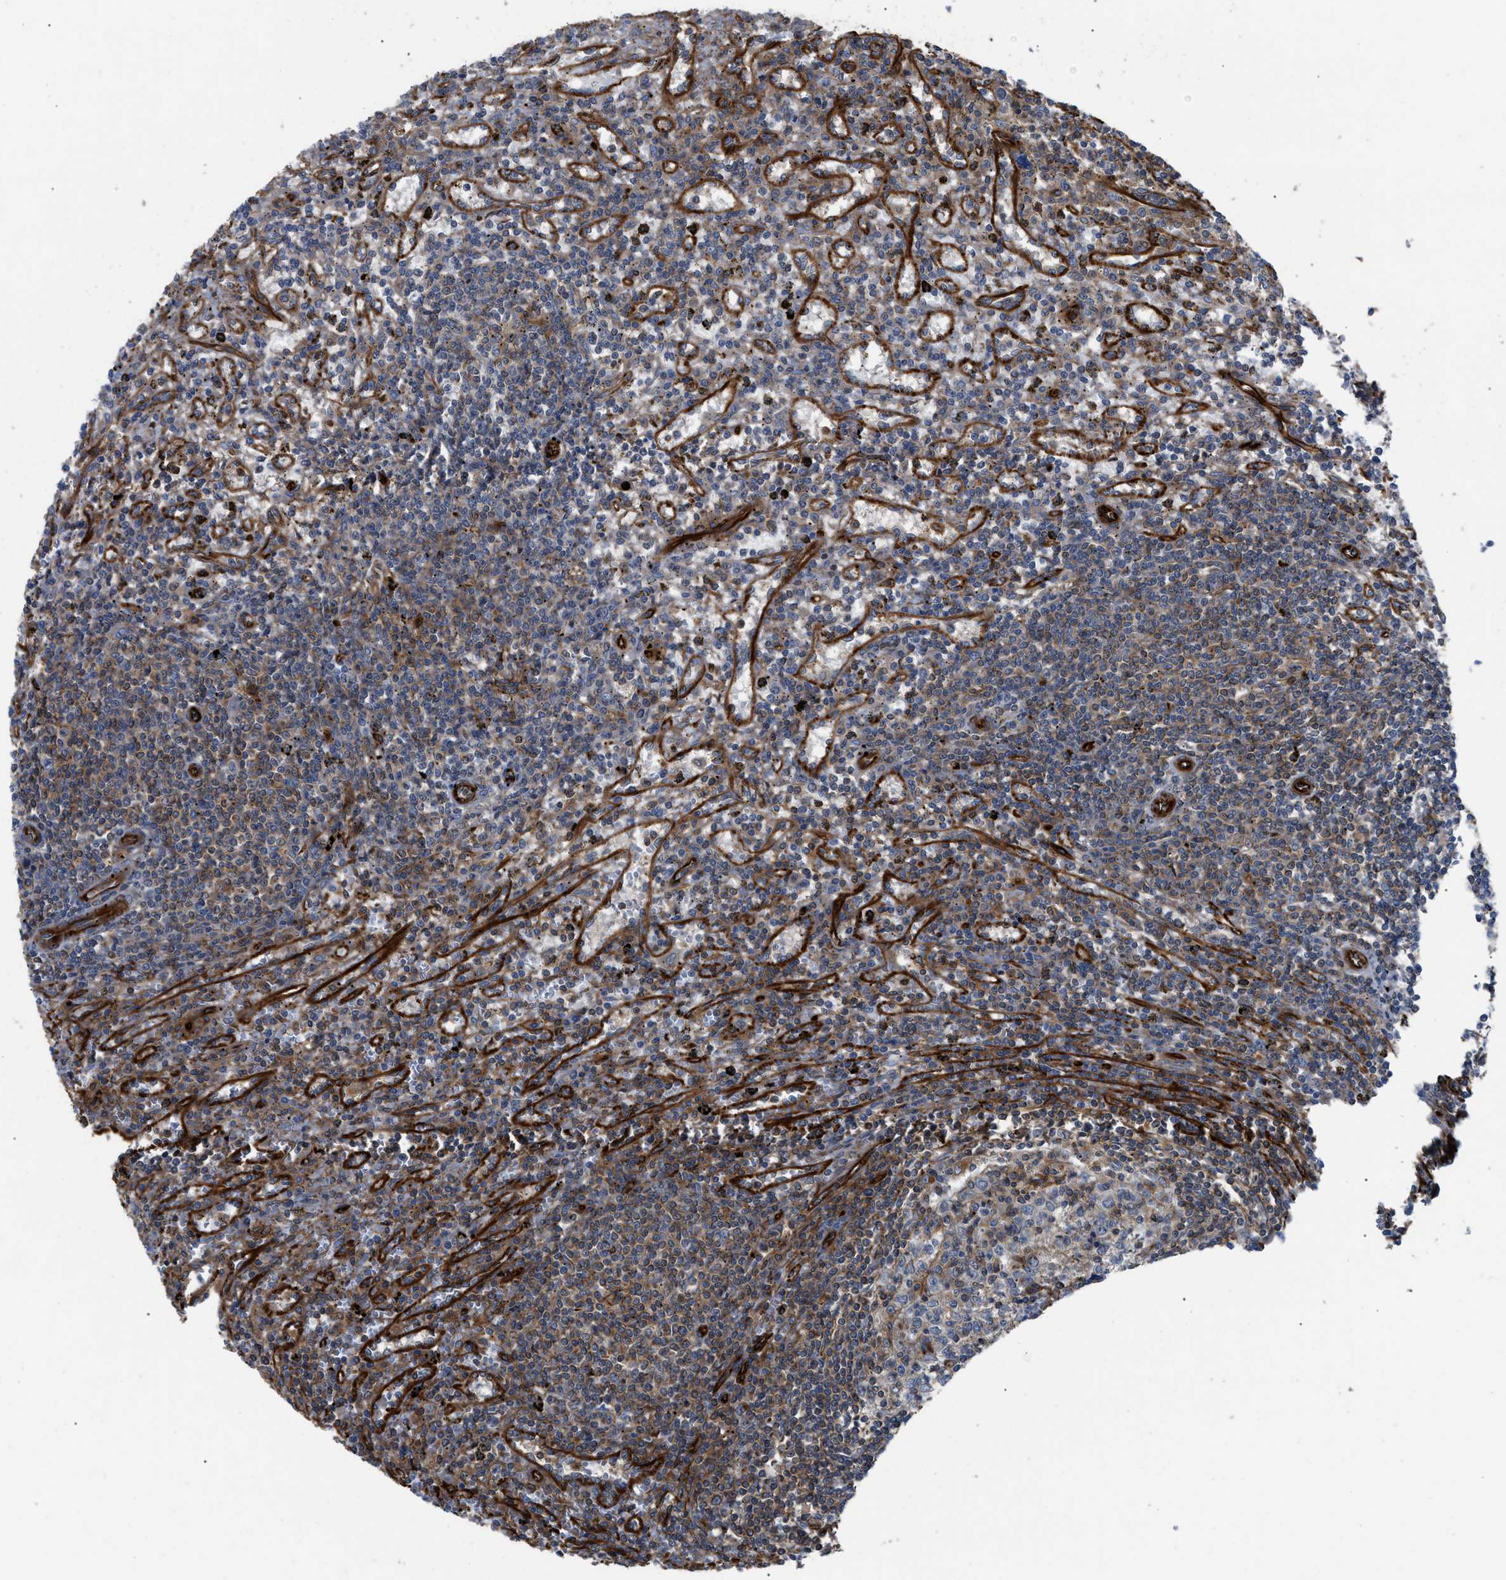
{"staining": {"intensity": "moderate", "quantity": "25%-75%", "location": "cytoplasmic/membranous"}, "tissue": "lymphoma", "cell_type": "Tumor cells", "image_type": "cancer", "snomed": [{"axis": "morphology", "description": "Malignant lymphoma, non-Hodgkin's type, Low grade"}, {"axis": "topography", "description": "Spleen"}], "caption": "A micrograph of human lymphoma stained for a protein displays moderate cytoplasmic/membranous brown staining in tumor cells.", "gene": "PTPRE", "patient": {"sex": "male", "age": 76}}